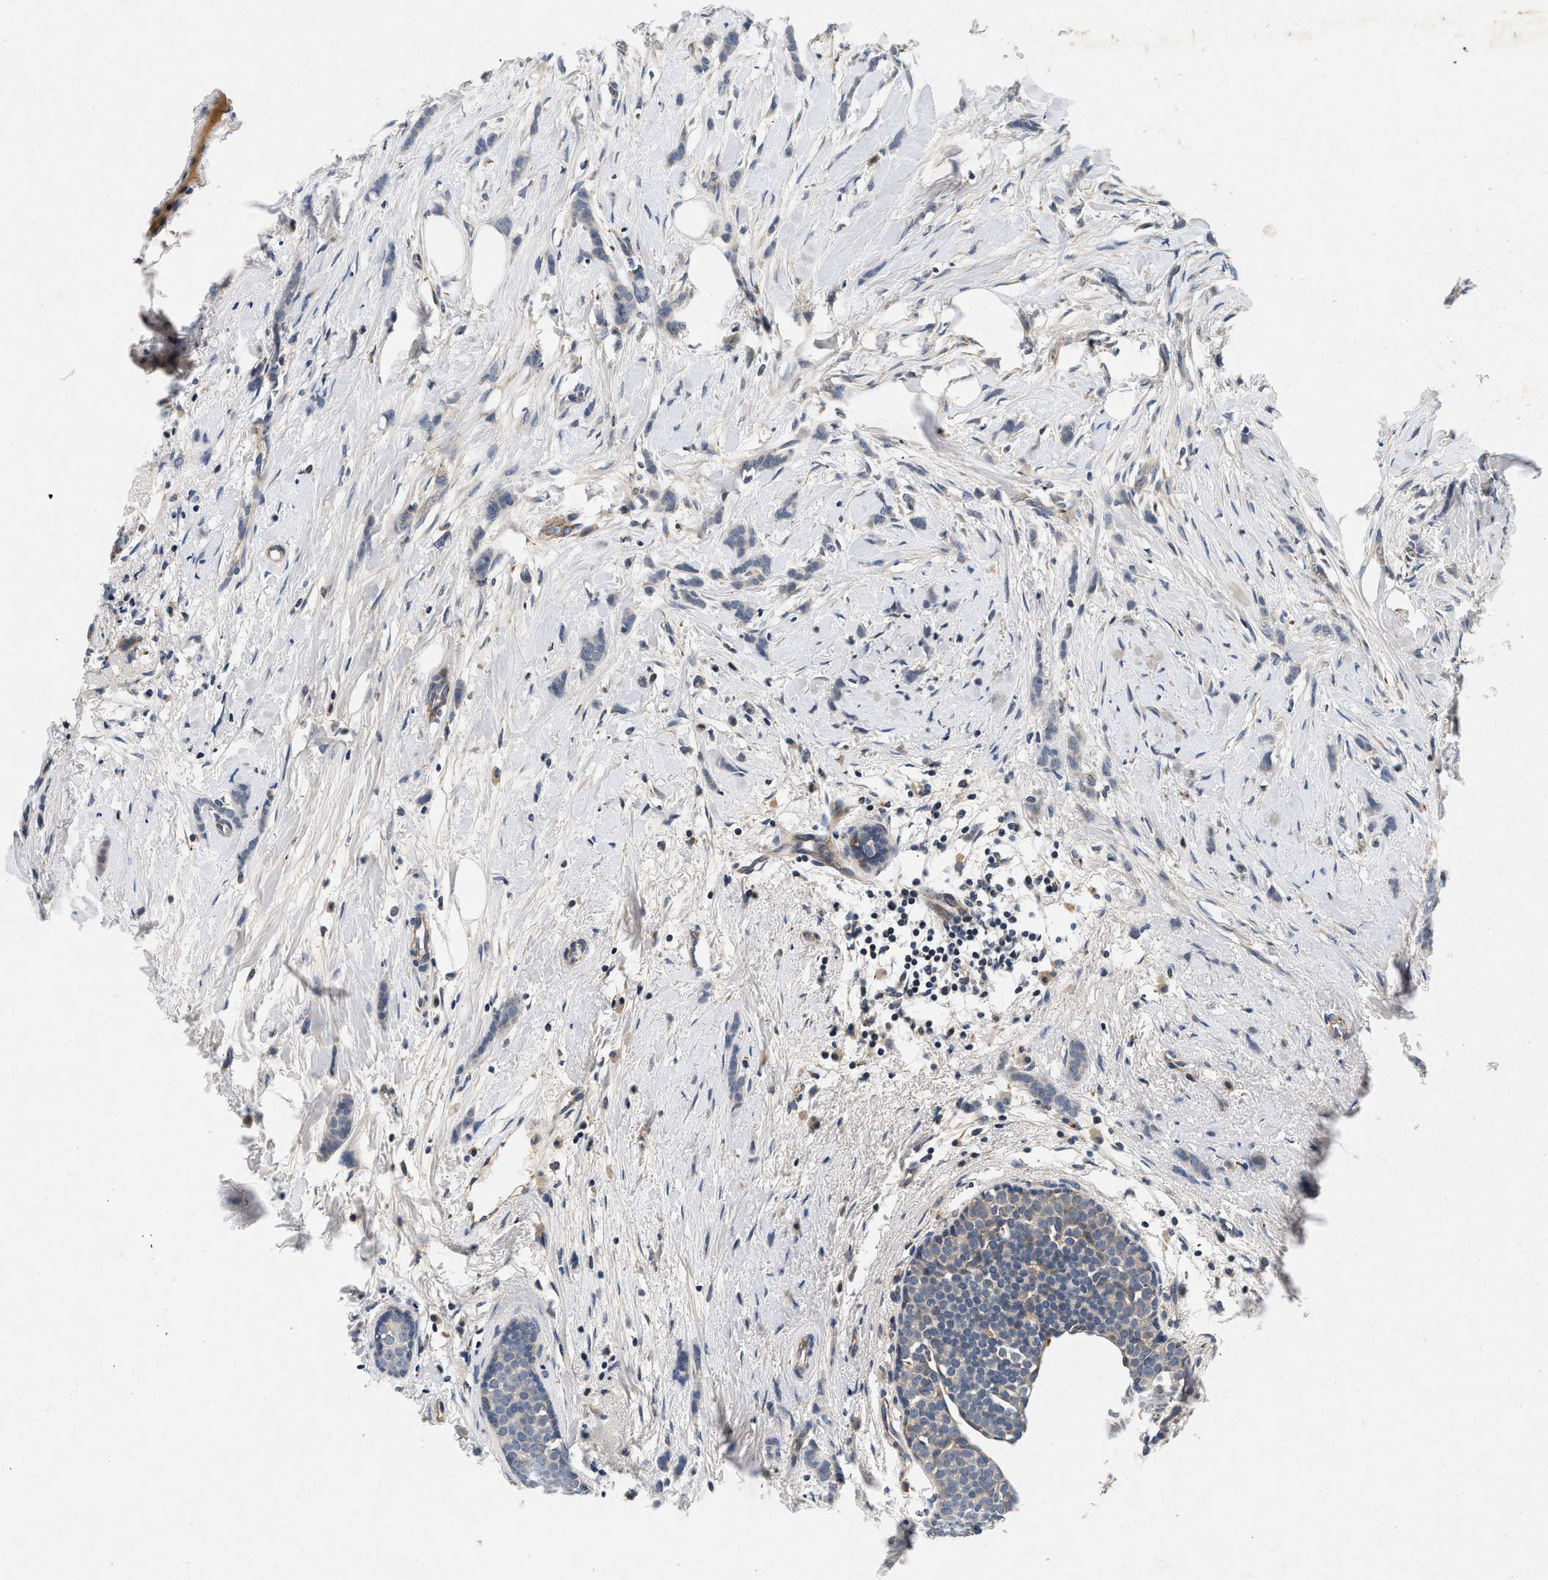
{"staining": {"intensity": "negative", "quantity": "none", "location": "none"}, "tissue": "breast cancer", "cell_type": "Tumor cells", "image_type": "cancer", "snomed": [{"axis": "morphology", "description": "Lobular carcinoma, in situ"}, {"axis": "morphology", "description": "Lobular carcinoma"}, {"axis": "topography", "description": "Breast"}], "caption": "This is an IHC photomicrograph of breast cancer. There is no positivity in tumor cells.", "gene": "PDP1", "patient": {"sex": "female", "age": 41}}